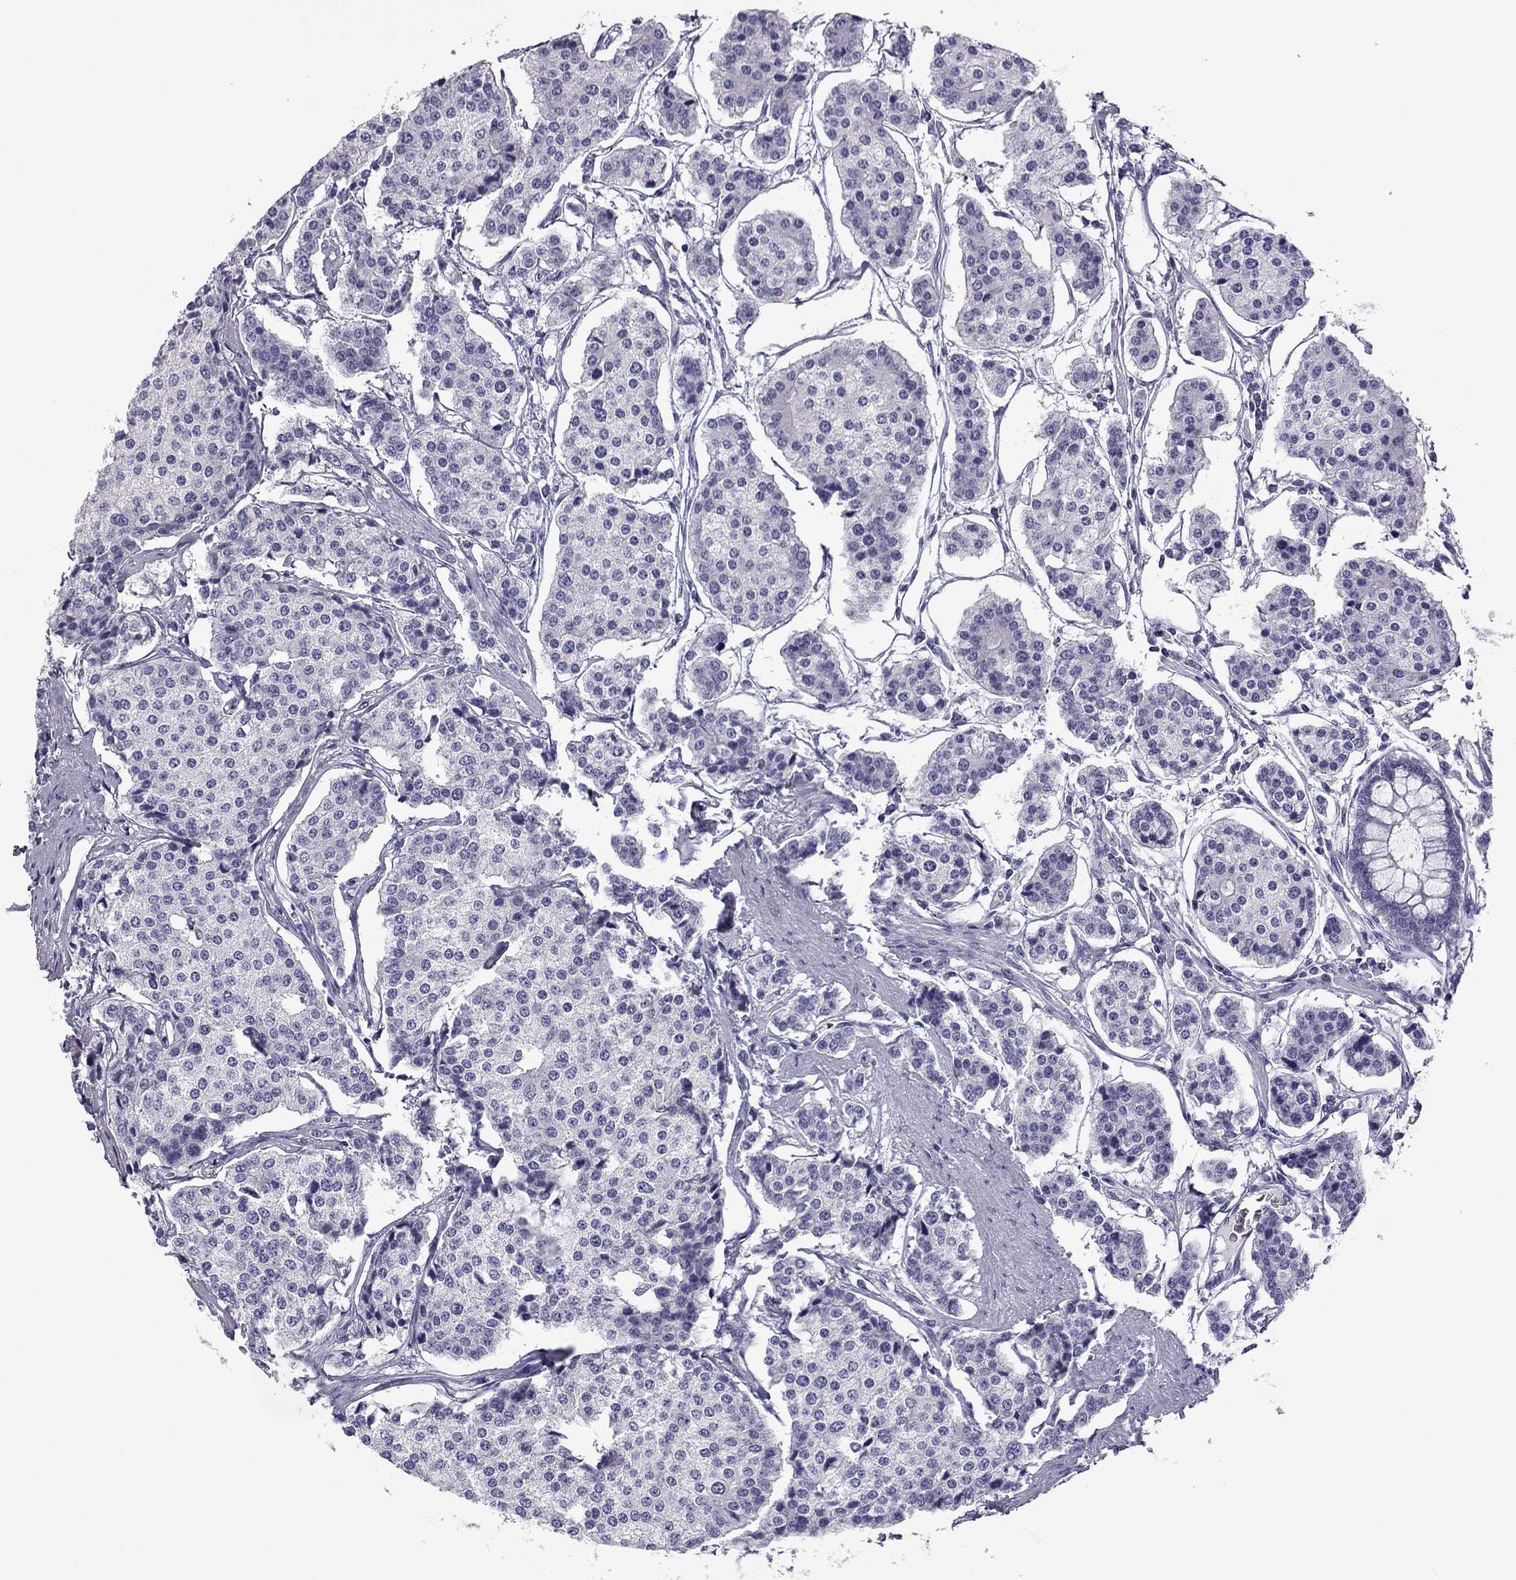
{"staining": {"intensity": "negative", "quantity": "none", "location": "none"}, "tissue": "carcinoid", "cell_type": "Tumor cells", "image_type": "cancer", "snomed": [{"axis": "morphology", "description": "Carcinoid, malignant, NOS"}, {"axis": "topography", "description": "Small intestine"}], "caption": "Image shows no protein staining in tumor cells of carcinoid (malignant) tissue.", "gene": "GJA8", "patient": {"sex": "female", "age": 65}}